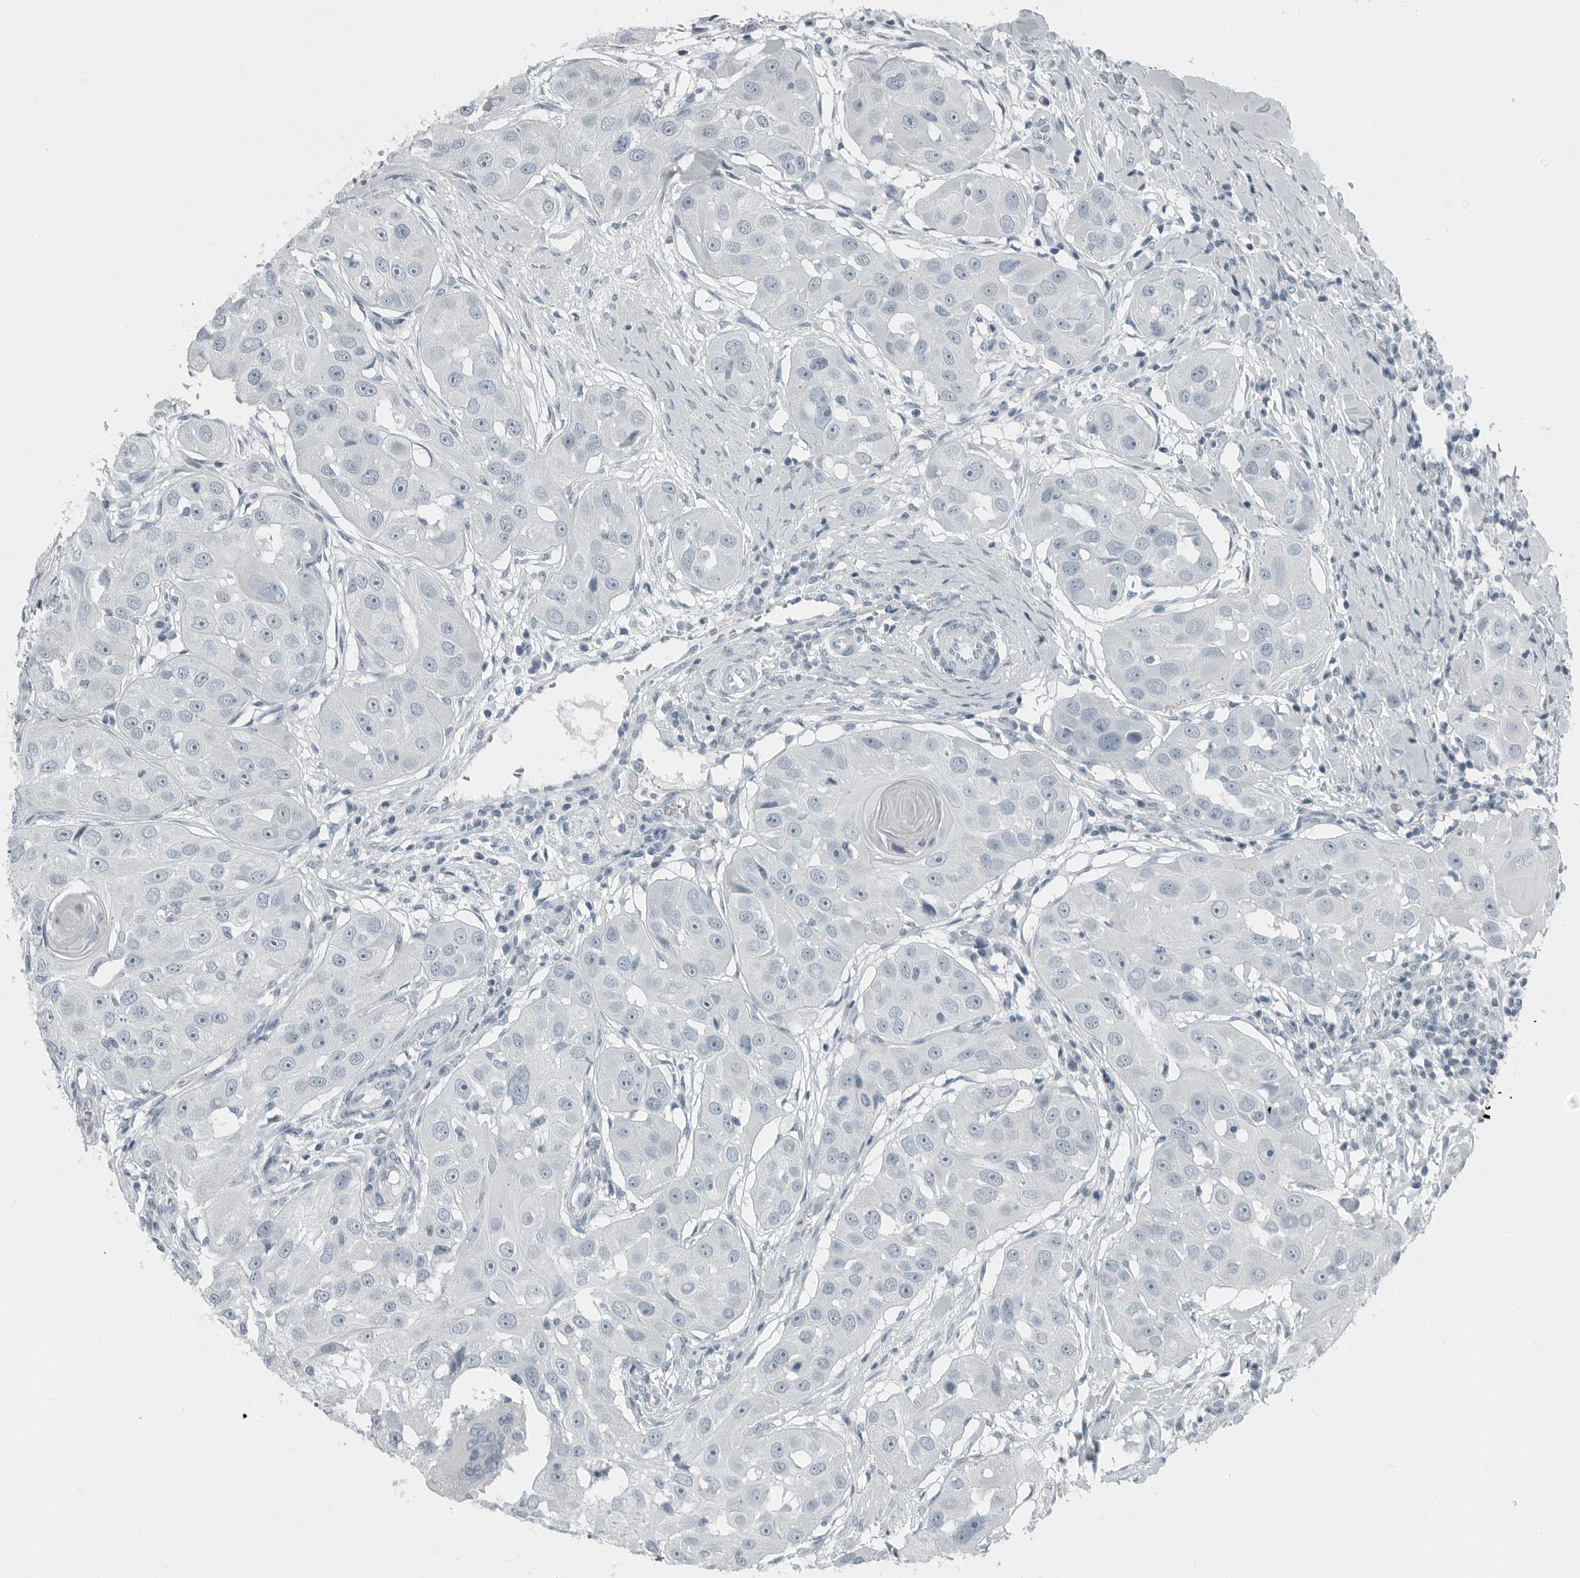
{"staining": {"intensity": "negative", "quantity": "none", "location": "none"}, "tissue": "head and neck cancer", "cell_type": "Tumor cells", "image_type": "cancer", "snomed": [{"axis": "morphology", "description": "Normal tissue, NOS"}, {"axis": "morphology", "description": "Squamous cell carcinoma, NOS"}, {"axis": "topography", "description": "Skeletal muscle"}, {"axis": "topography", "description": "Head-Neck"}], "caption": "Immunohistochemistry photomicrograph of neoplastic tissue: head and neck squamous cell carcinoma stained with DAB shows no significant protein expression in tumor cells. (Immunohistochemistry, brightfield microscopy, high magnification).", "gene": "ZPBP2", "patient": {"sex": "male", "age": 51}}